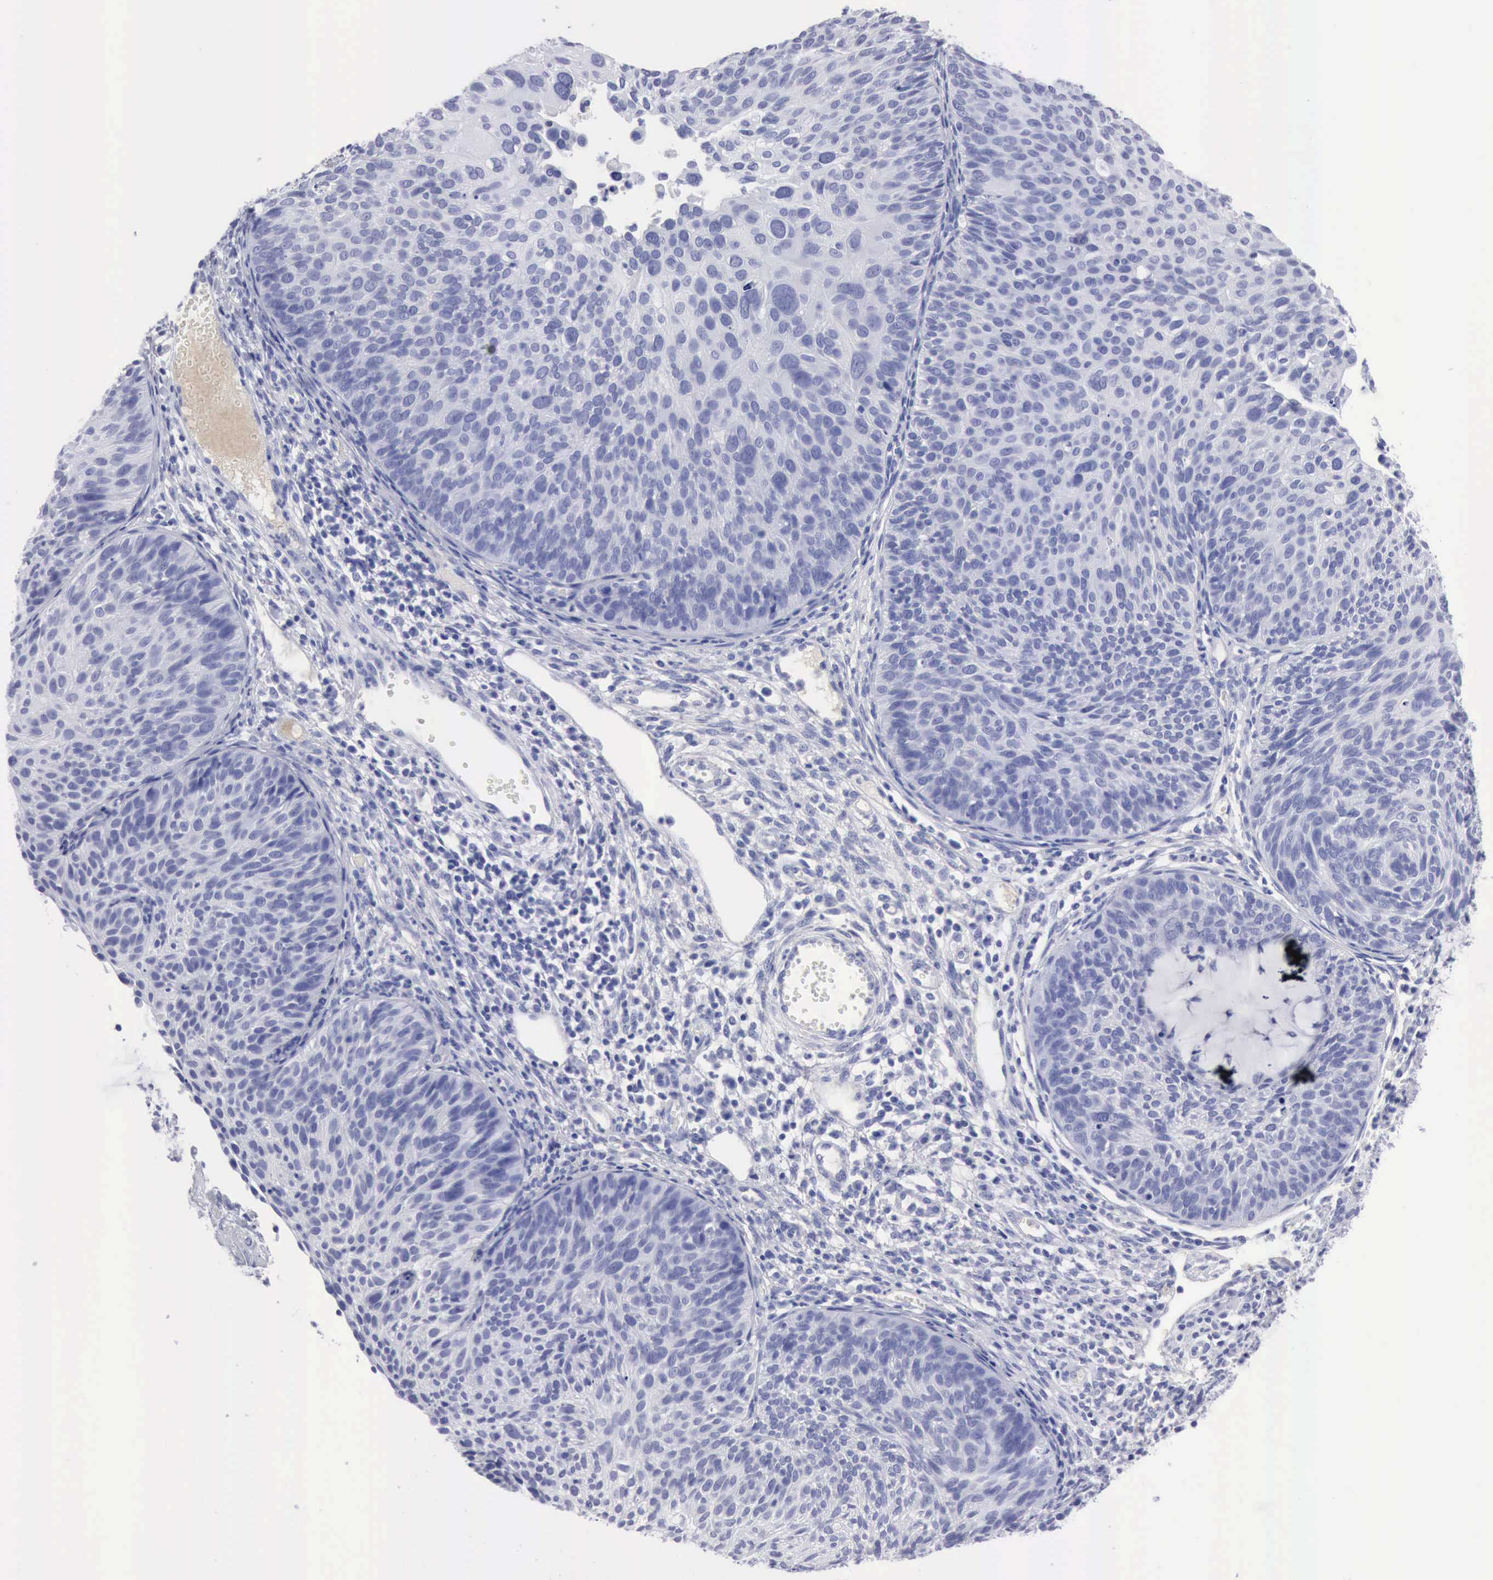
{"staining": {"intensity": "negative", "quantity": "none", "location": "none"}, "tissue": "cervical cancer", "cell_type": "Tumor cells", "image_type": "cancer", "snomed": [{"axis": "morphology", "description": "Squamous cell carcinoma, NOS"}, {"axis": "topography", "description": "Cervix"}], "caption": "Tumor cells are negative for protein expression in human cervical cancer (squamous cell carcinoma). (Stains: DAB immunohistochemistry with hematoxylin counter stain, Microscopy: brightfield microscopy at high magnification).", "gene": "CYP19A1", "patient": {"sex": "female", "age": 36}}